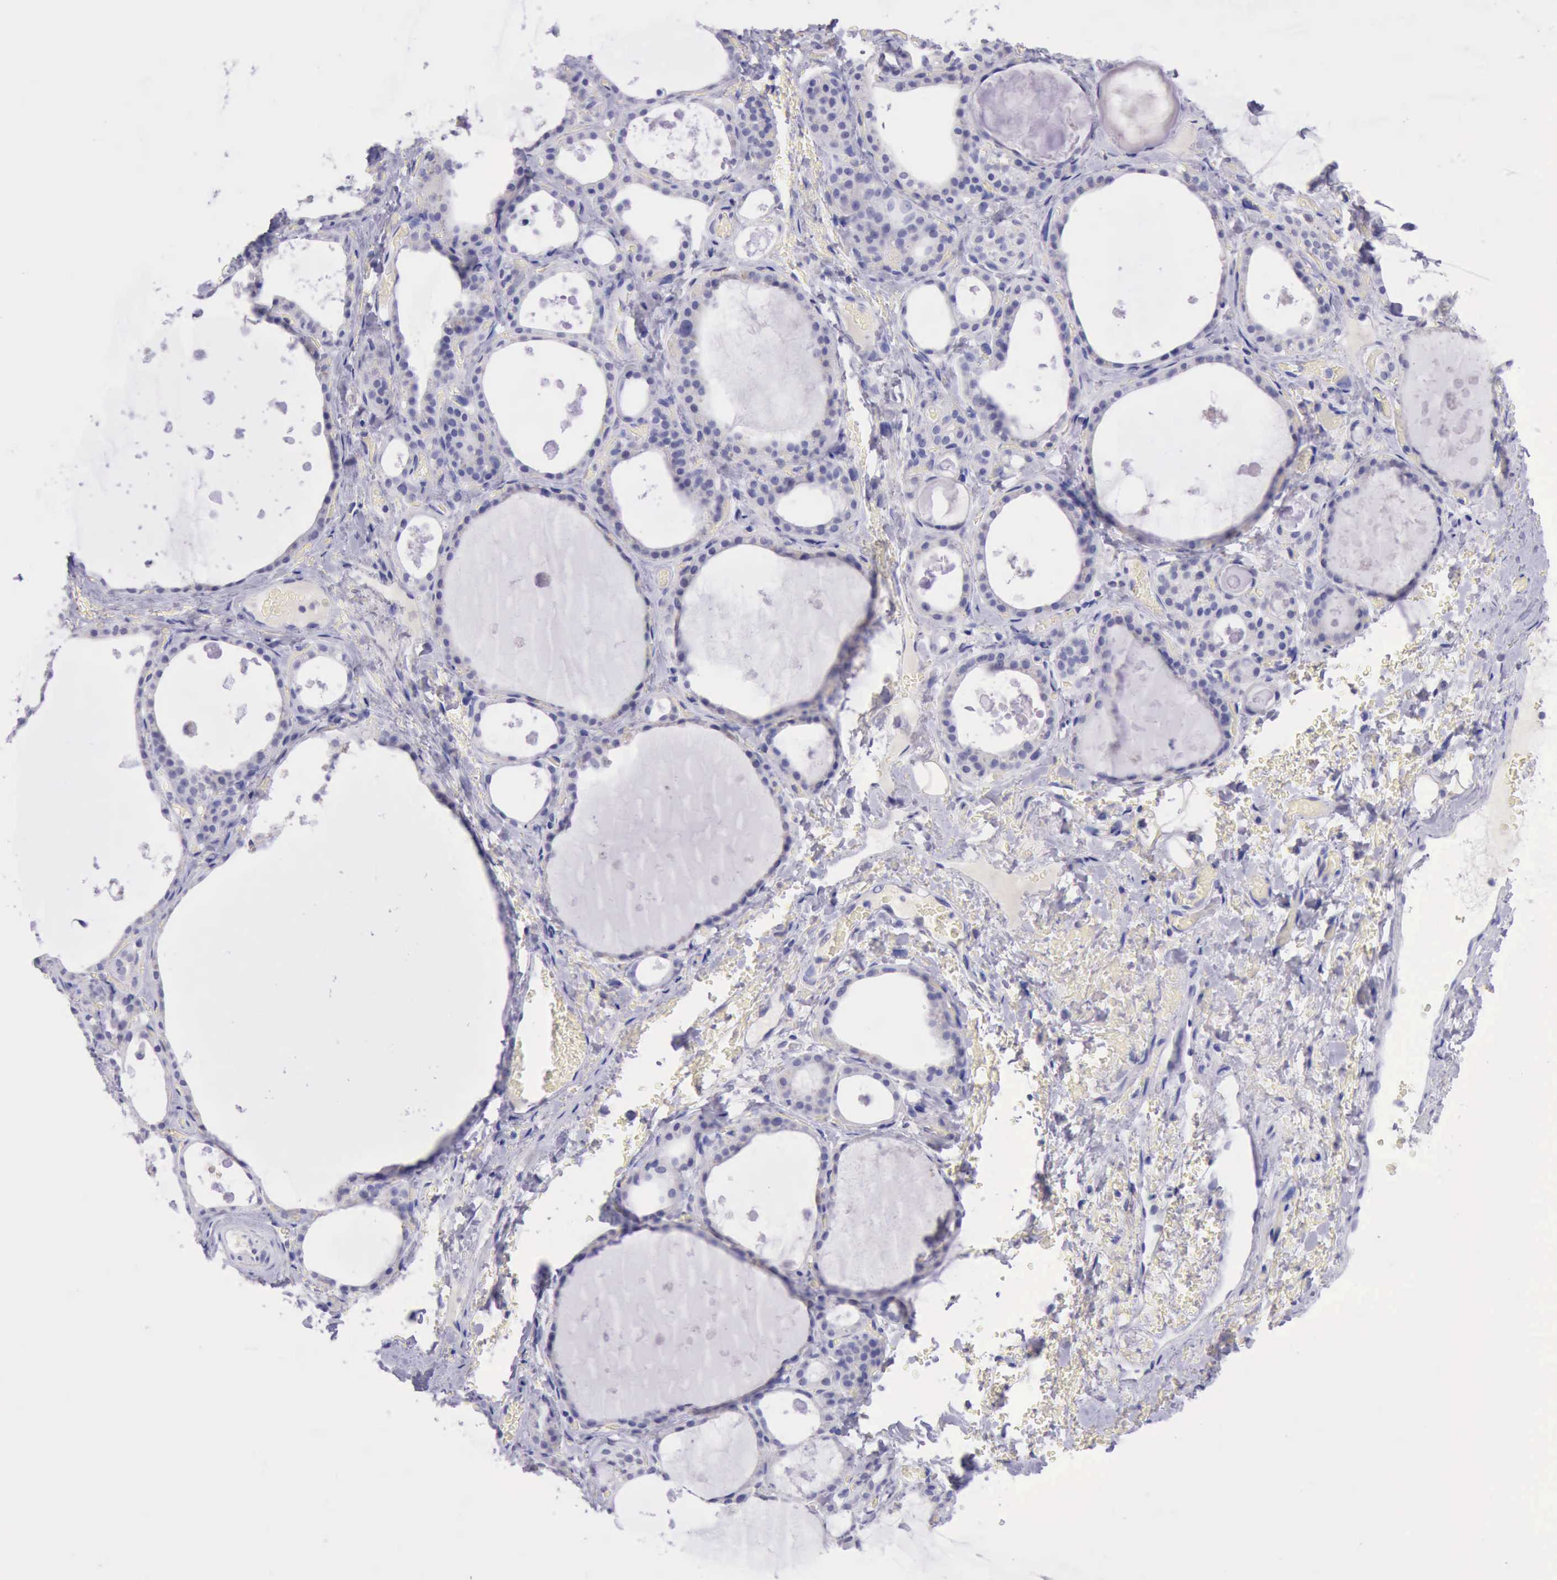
{"staining": {"intensity": "negative", "quantity": "none", "location": "none"}, "tissue": "thyroid gland", "cell_type": "Glandular cells", "image_type": "normal", "snomed": [{"axis": "morphology", "description": "Normal tissue, NOS"}, {"axis": "topography", "description": "Thyroid gland"}], "caption": "Normal thyroid gland was stained to show a protein in brown. There is no significant staining in glandular cells. (Brightfield microscopy of DAB (3,3'-diaminobenzidine) immunohistochemistry (IHC) at high magnification).", "gene": "LRFN5", "patient": {"sex": "male", "age": 61}}